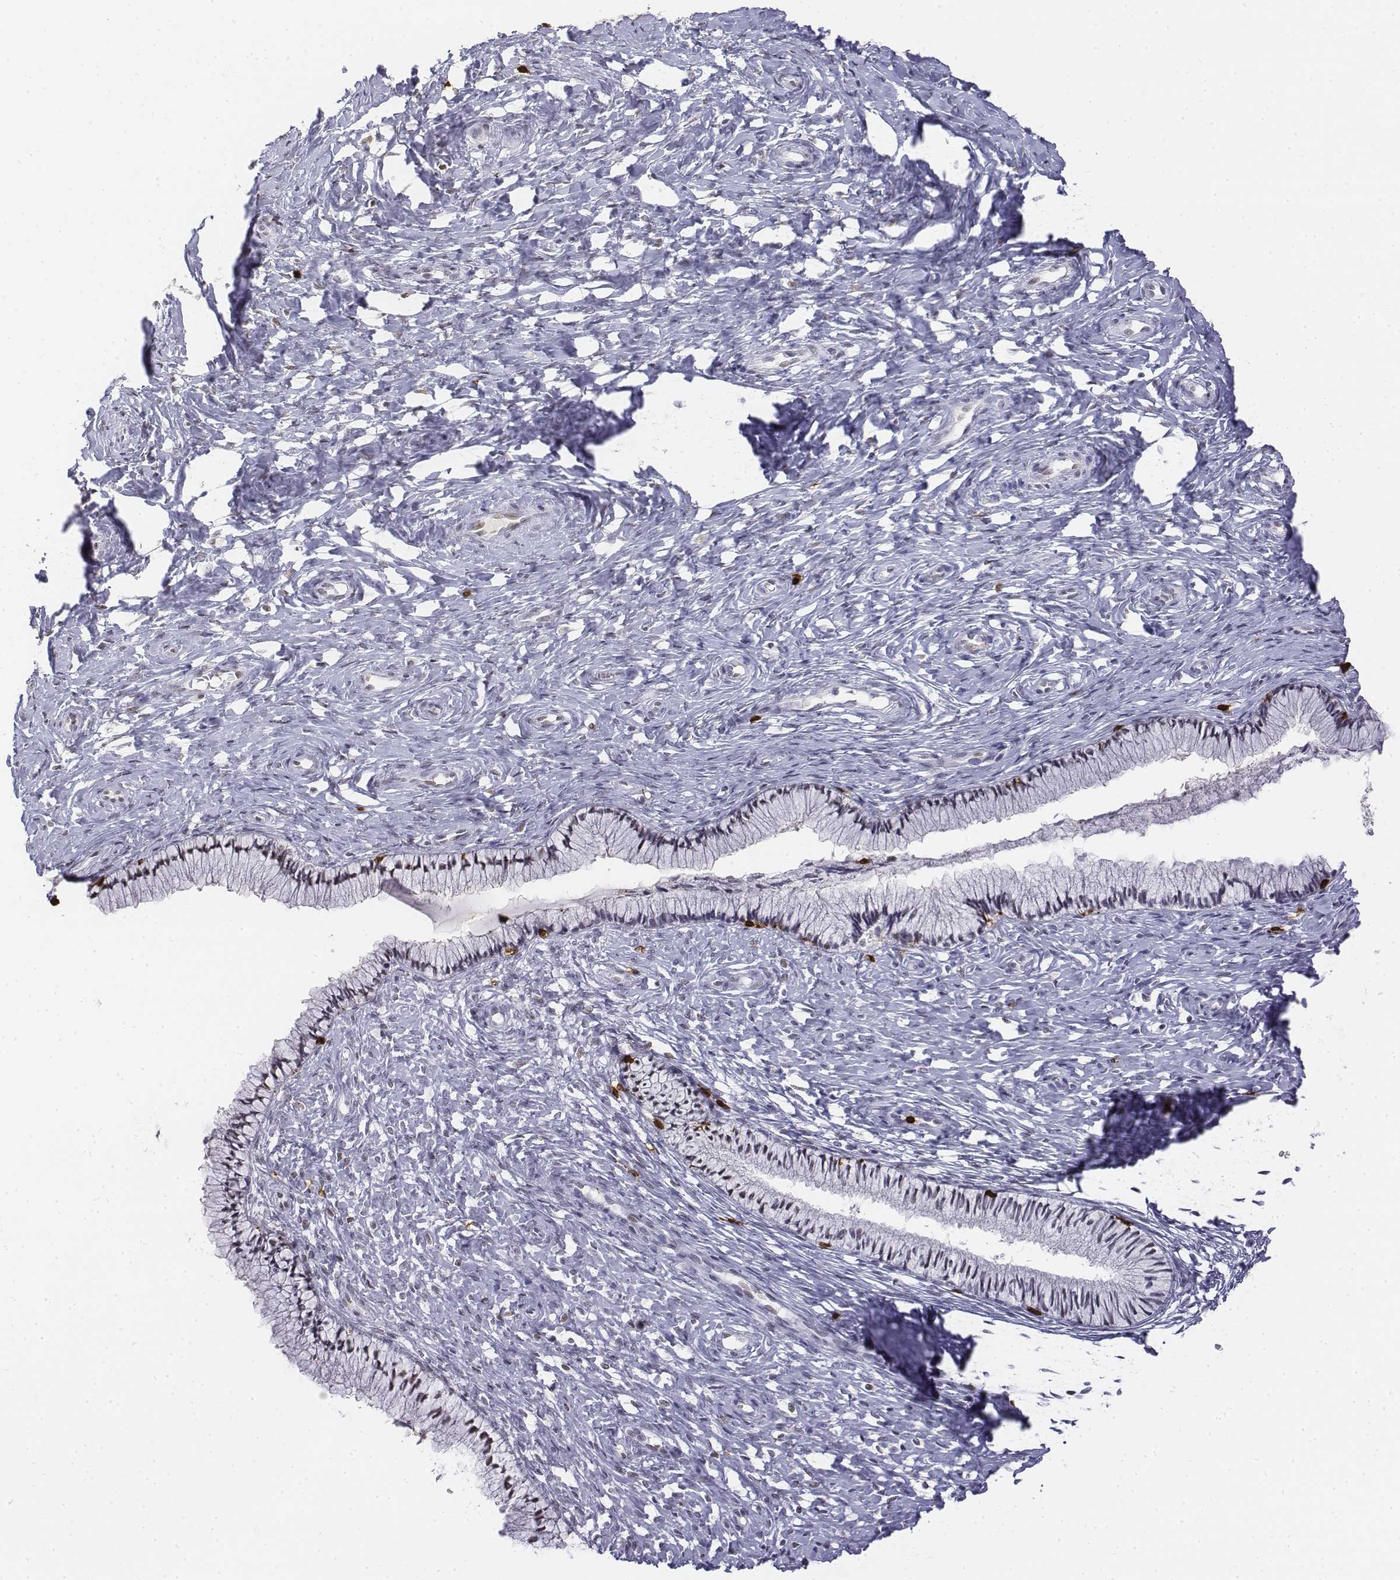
{"staining": {"intensity": "moderate", "quantity": ">75%", "location": "nuclear"}, "tissue": "cervix", "cell_type": "Glandular cells", "image_type": "normal", "snomed": [{"axis": "morphology", "description": "Normal tissue, NOS"}, {"axis": "topography", "description": "Cervix"}], "caption": "This is a histology image of immunohistochemistry staining of benign cervix, which shows moderate positivity in the nuclear of glandular cells.", "gene": "CD3E", "patient": {"sex": "female", "age": 37}}